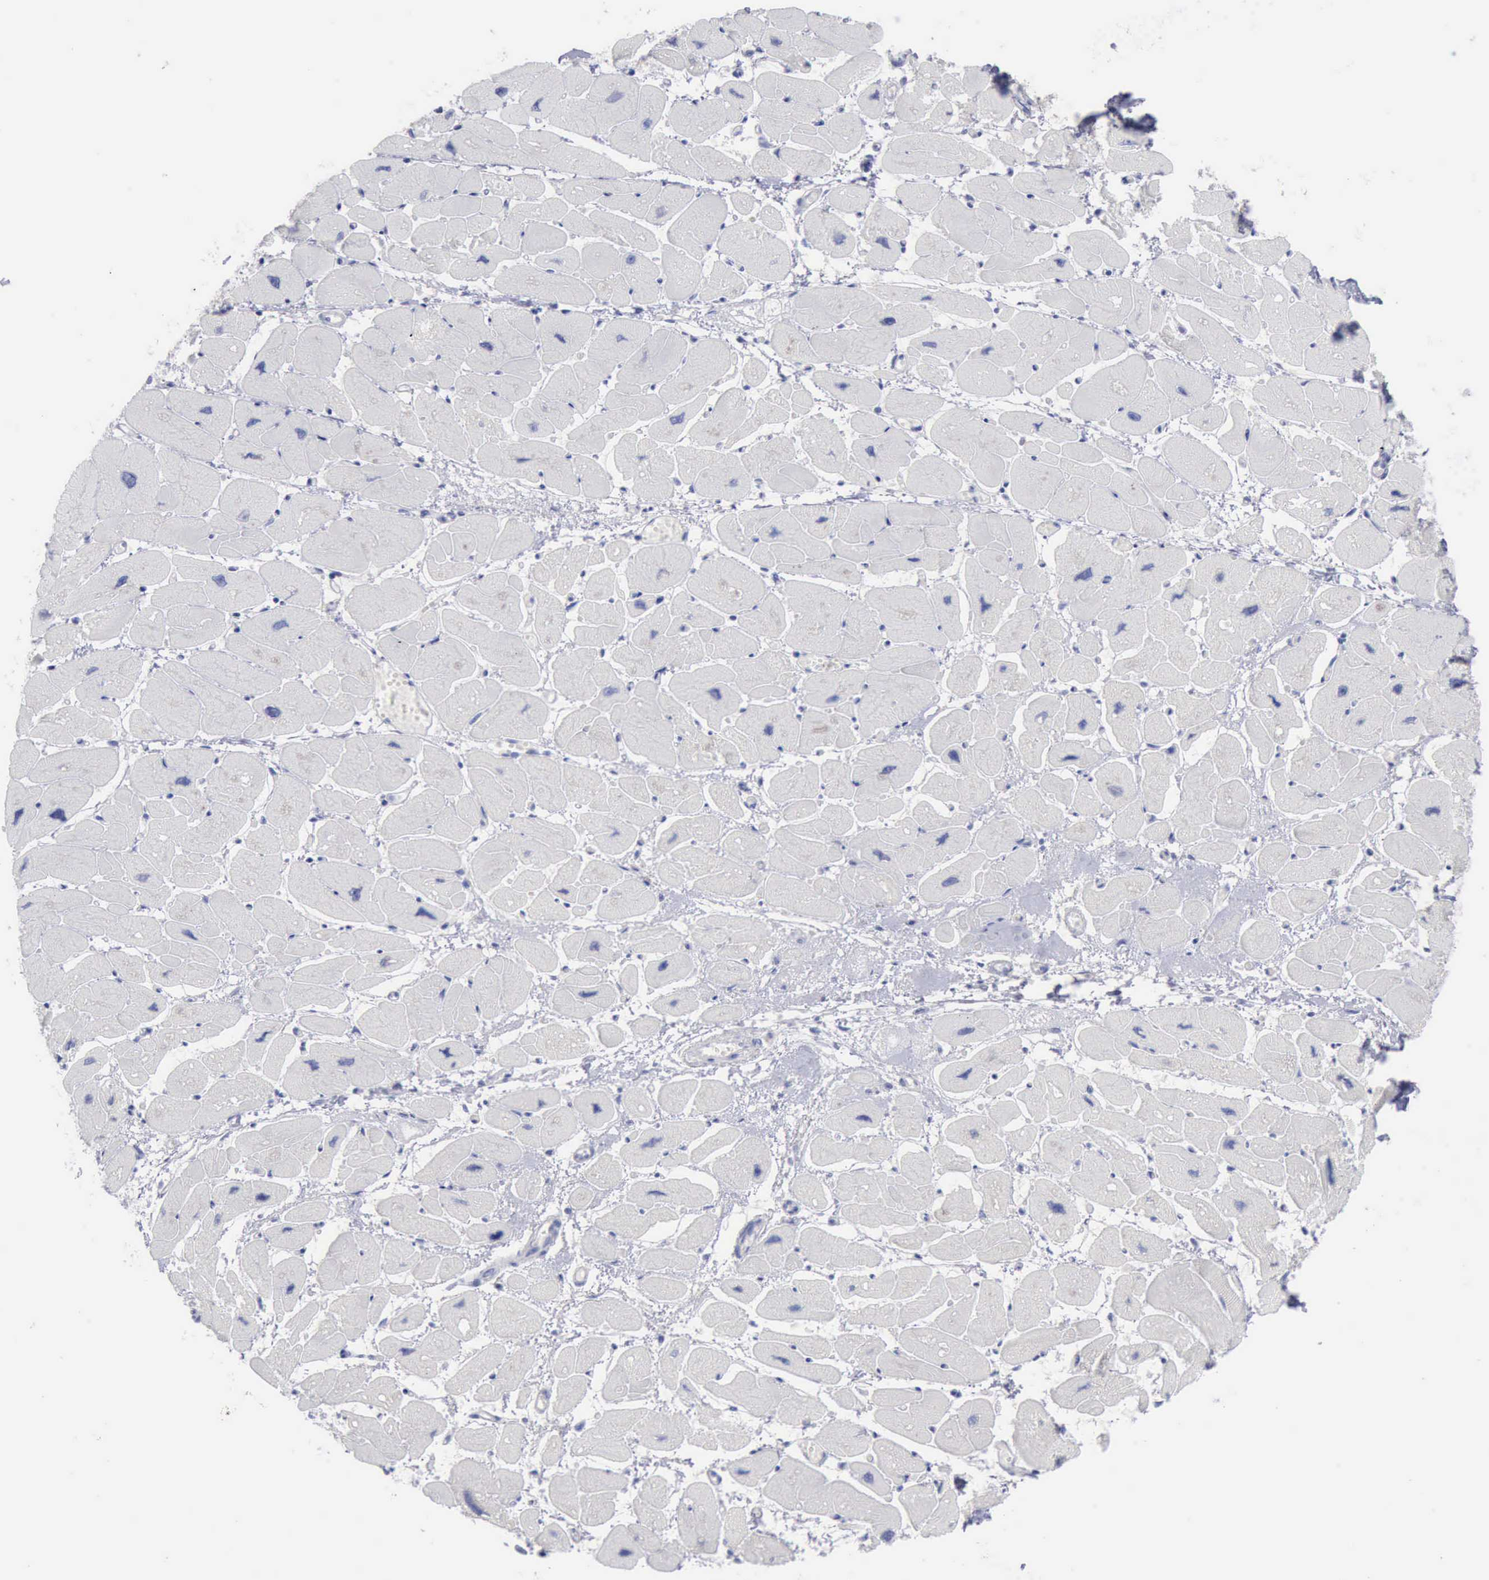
{"staining": {"intensity": "negative", "quantity": "none", "location": "none"}, "tissue": "heart muscle", "cell_type": "Cardiomyocytes", "image_type": "normal", "snomed": [{"axis": "morphology", "description": "Normal tissue, NOS"}, {"axis": "topography", "description": "Heart"}], "caption": "This is a micrograph of IHC staining of benign heart muscle, which shows no expression in cardiomyocytes. (DAB (3,3'-diaminobenzidine) IHC visualized using brightfield microscopy, high magnification).", "gene": "SATB2", "patient": {"sex": "female", "age": 54}}